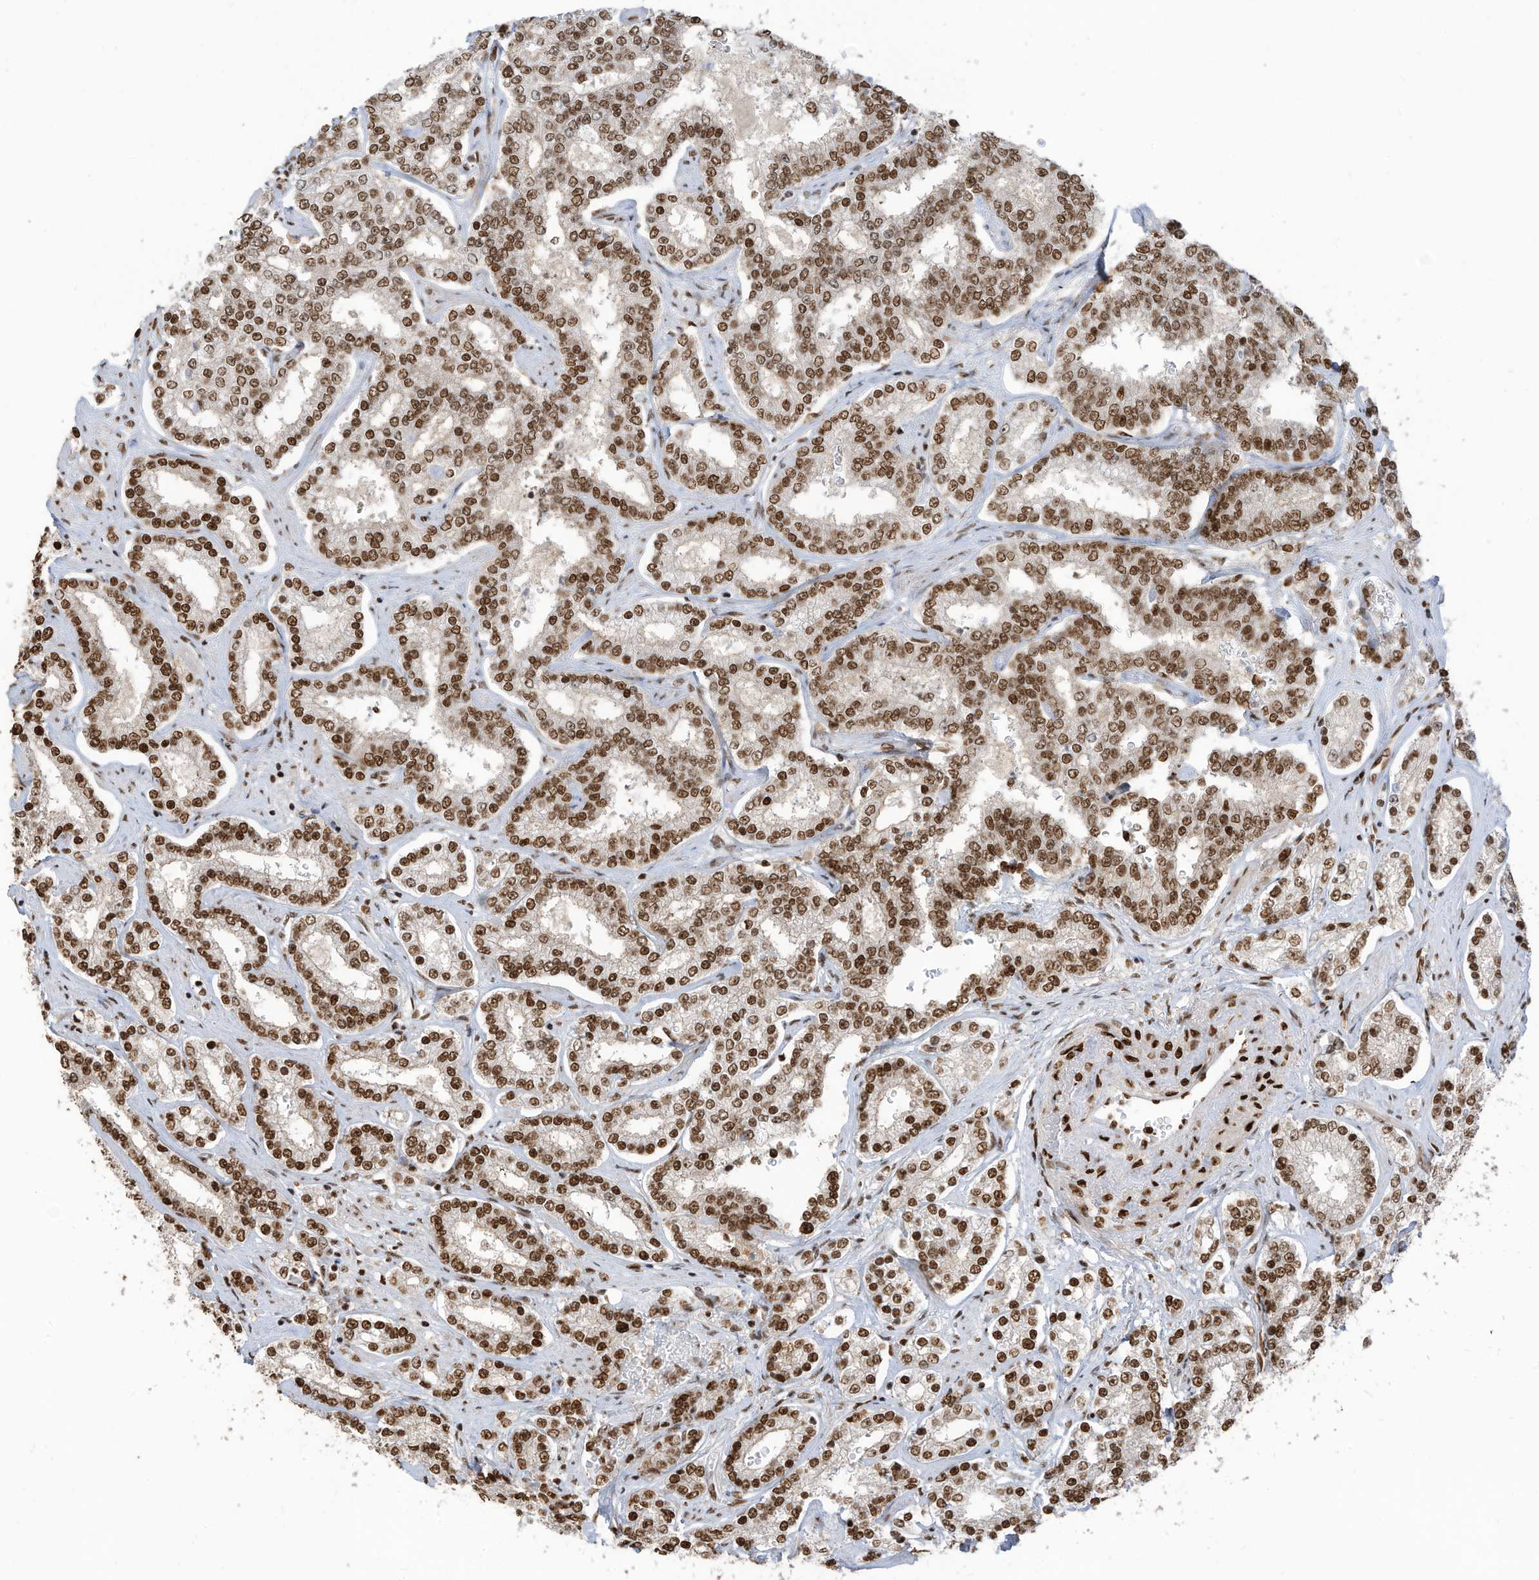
{"staining": {"intensity": "strong", "quantity": ">75%", "location": "nuclear"}, "tissue": "prostate cancer", "cell_type": "Tumor cells", "image_type": "cancer", "snomed": [{"axis": "morphology", "description": "Normal tissue, NOS"}, {"axis": "morphology", "description": "Adenocarcinoma, High grade"}, {"axis": "topography", "description": "Prostate"}], "caption": "DAB immunohistochemical staining of high-grade adenocarcinoma (prostate) exhibits strong nuclear protein positivity in about >75% of tumor cells. The protein is stained brown, and the nuclei are stained in blue (DAB IHC with brightfield microscopy, high magnification).", "gene": "SAMD15", "patient": {"sex": "male", "age": 83}}